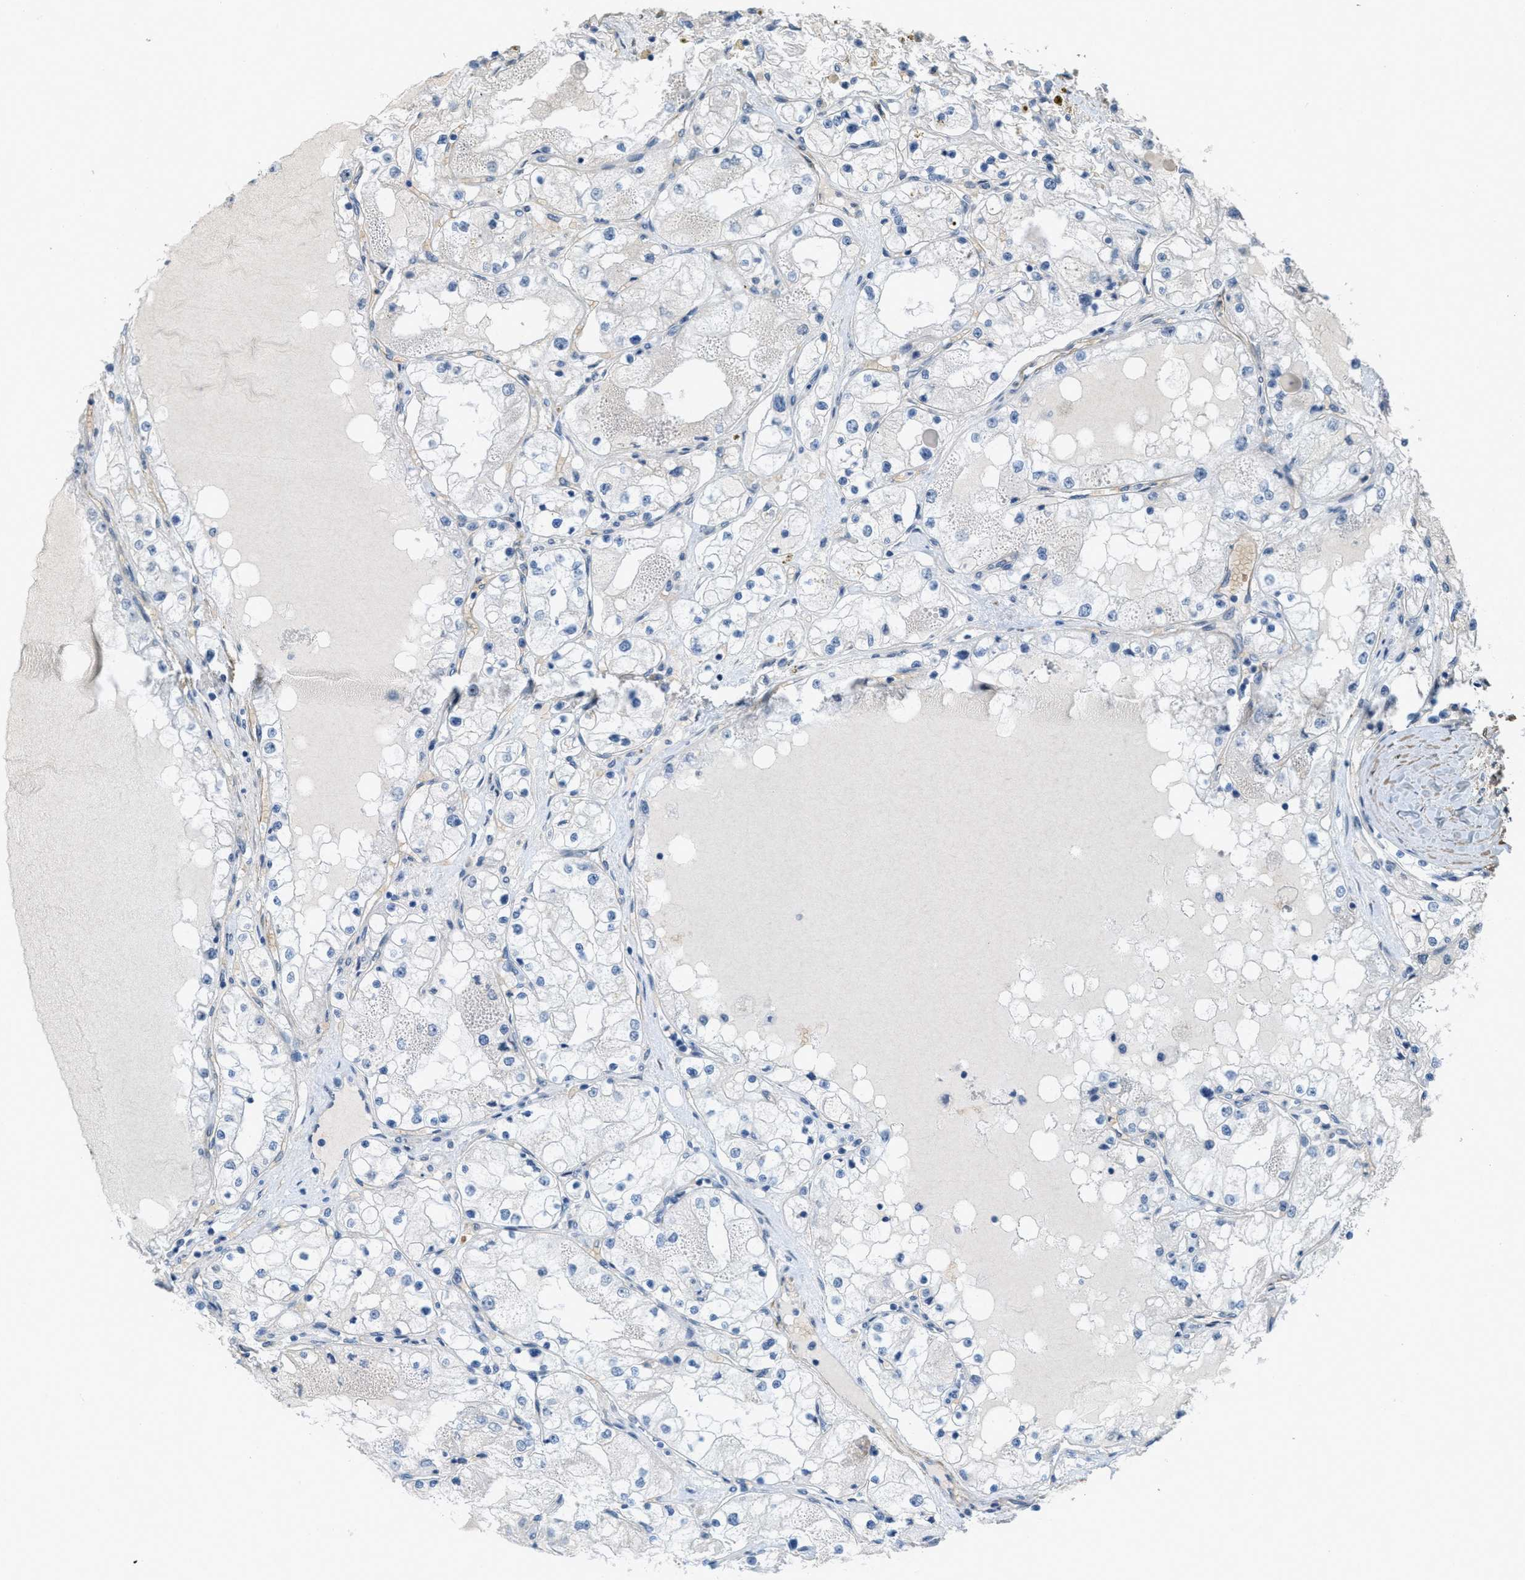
{"staining": {"intensity": "negative", "quantity": "none", "location": "none"}, "tissue": "renal cancer", "cell_type": "Tumor cells", "image_type": "cancer", "snomed": [{"axis": "morphology", "description": "Adenocarcinoma, NOS"}, {"axis": "topography", "description": "Kidney"}], "caption": "The image reveals no staining of tumor cells in renal adenocarcinoma.", "gene": "MRS2", "patient": {"sex": "male", "age": 68}}